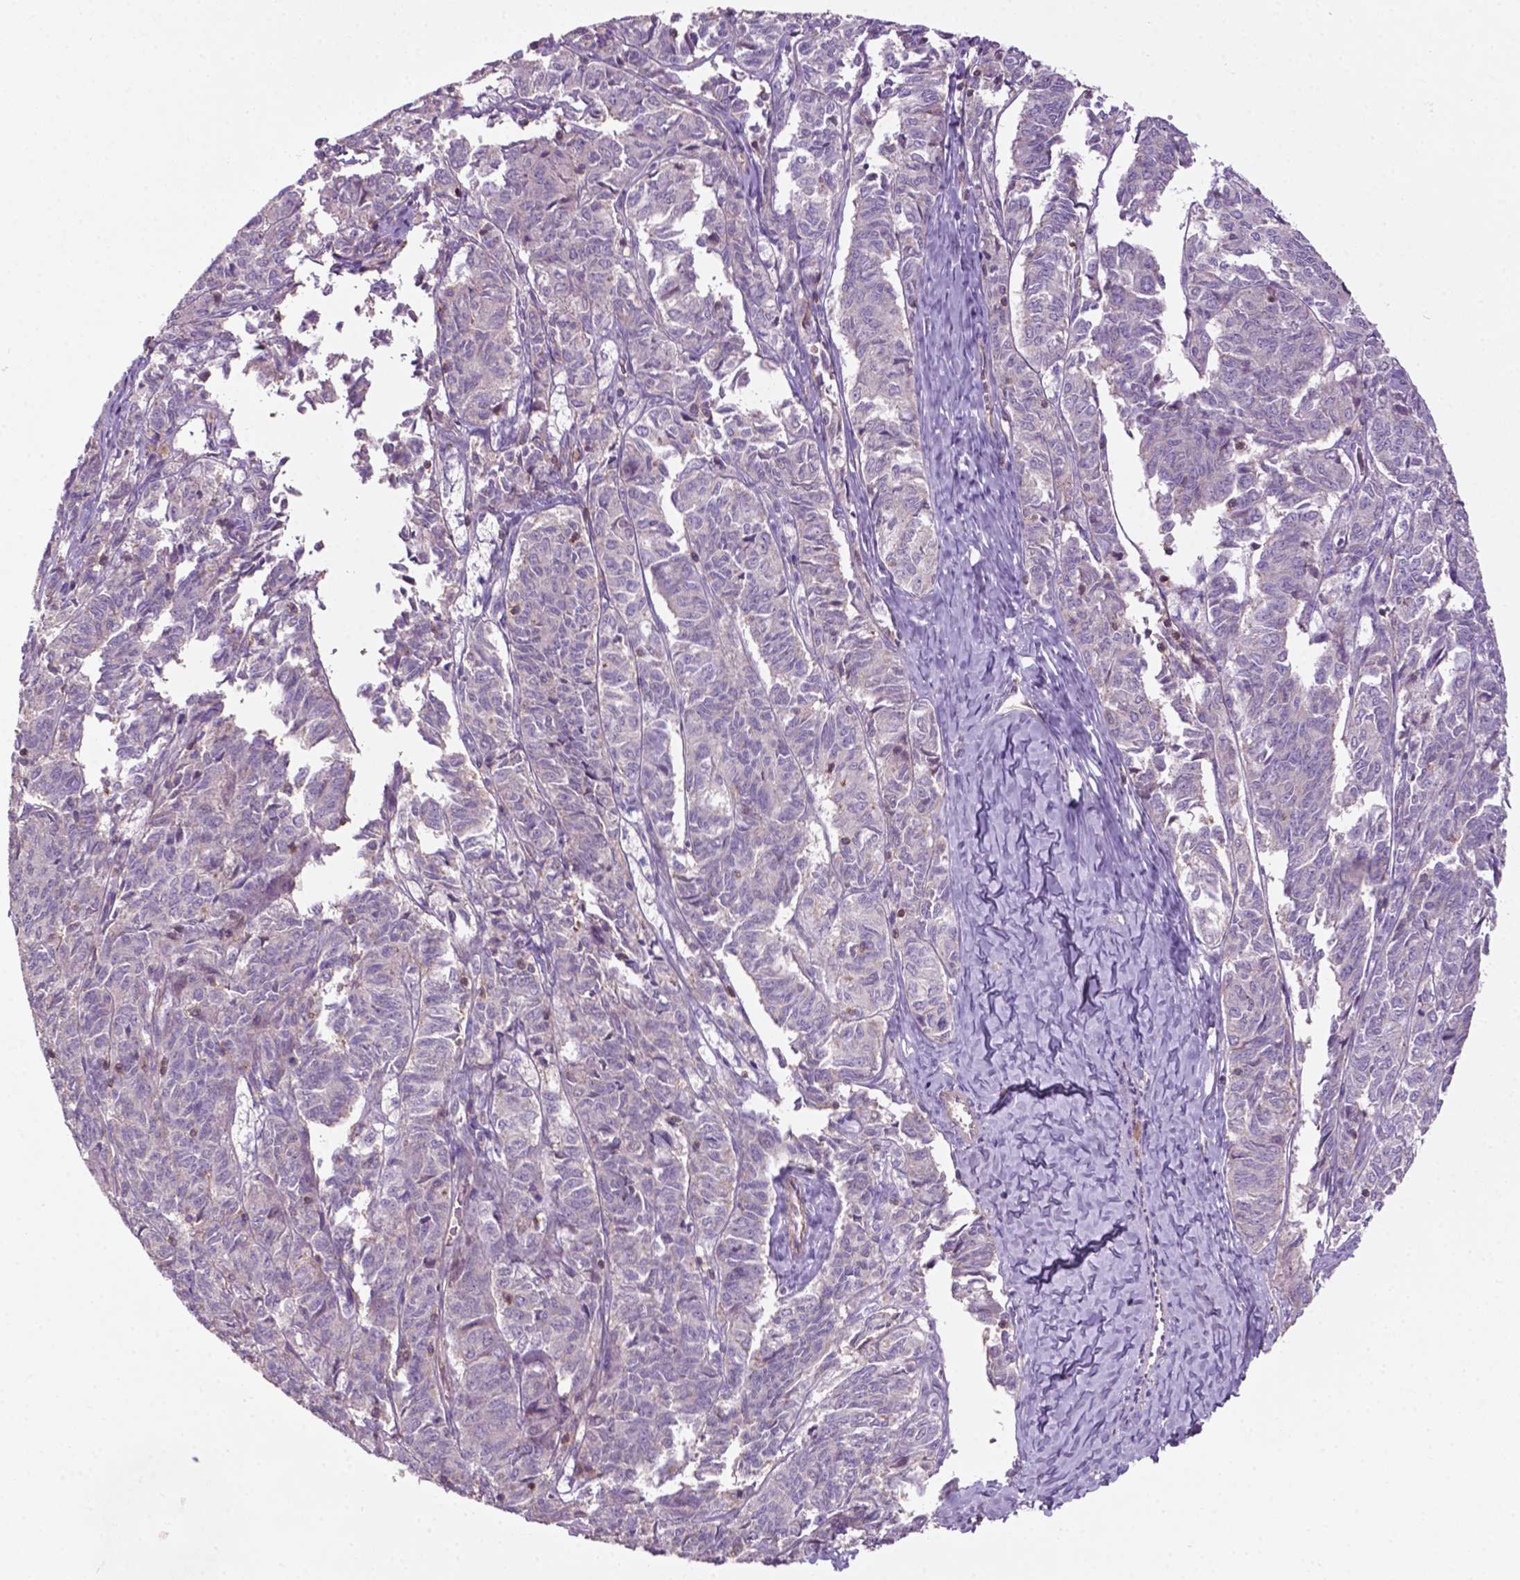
{"staining": {"intensity": "negative", "quantity": "none", "location": "none"}, "tissue": "ovarian cancer", "cell_type": "Tumor cells", "image_type": "cancer", "snomed": [{"axis": "morphology", "description": "Carcinoma, endometroid"}, {"axis": "topography", "description": "Ovary"}], "caption": "Human endometroid carcinoma (ovarian) stained for a protein using immunohistochemistry exhibits no staining in tumor cells.", "gene": "BMP4", "patient": {"sex": "female", "age": 80}}